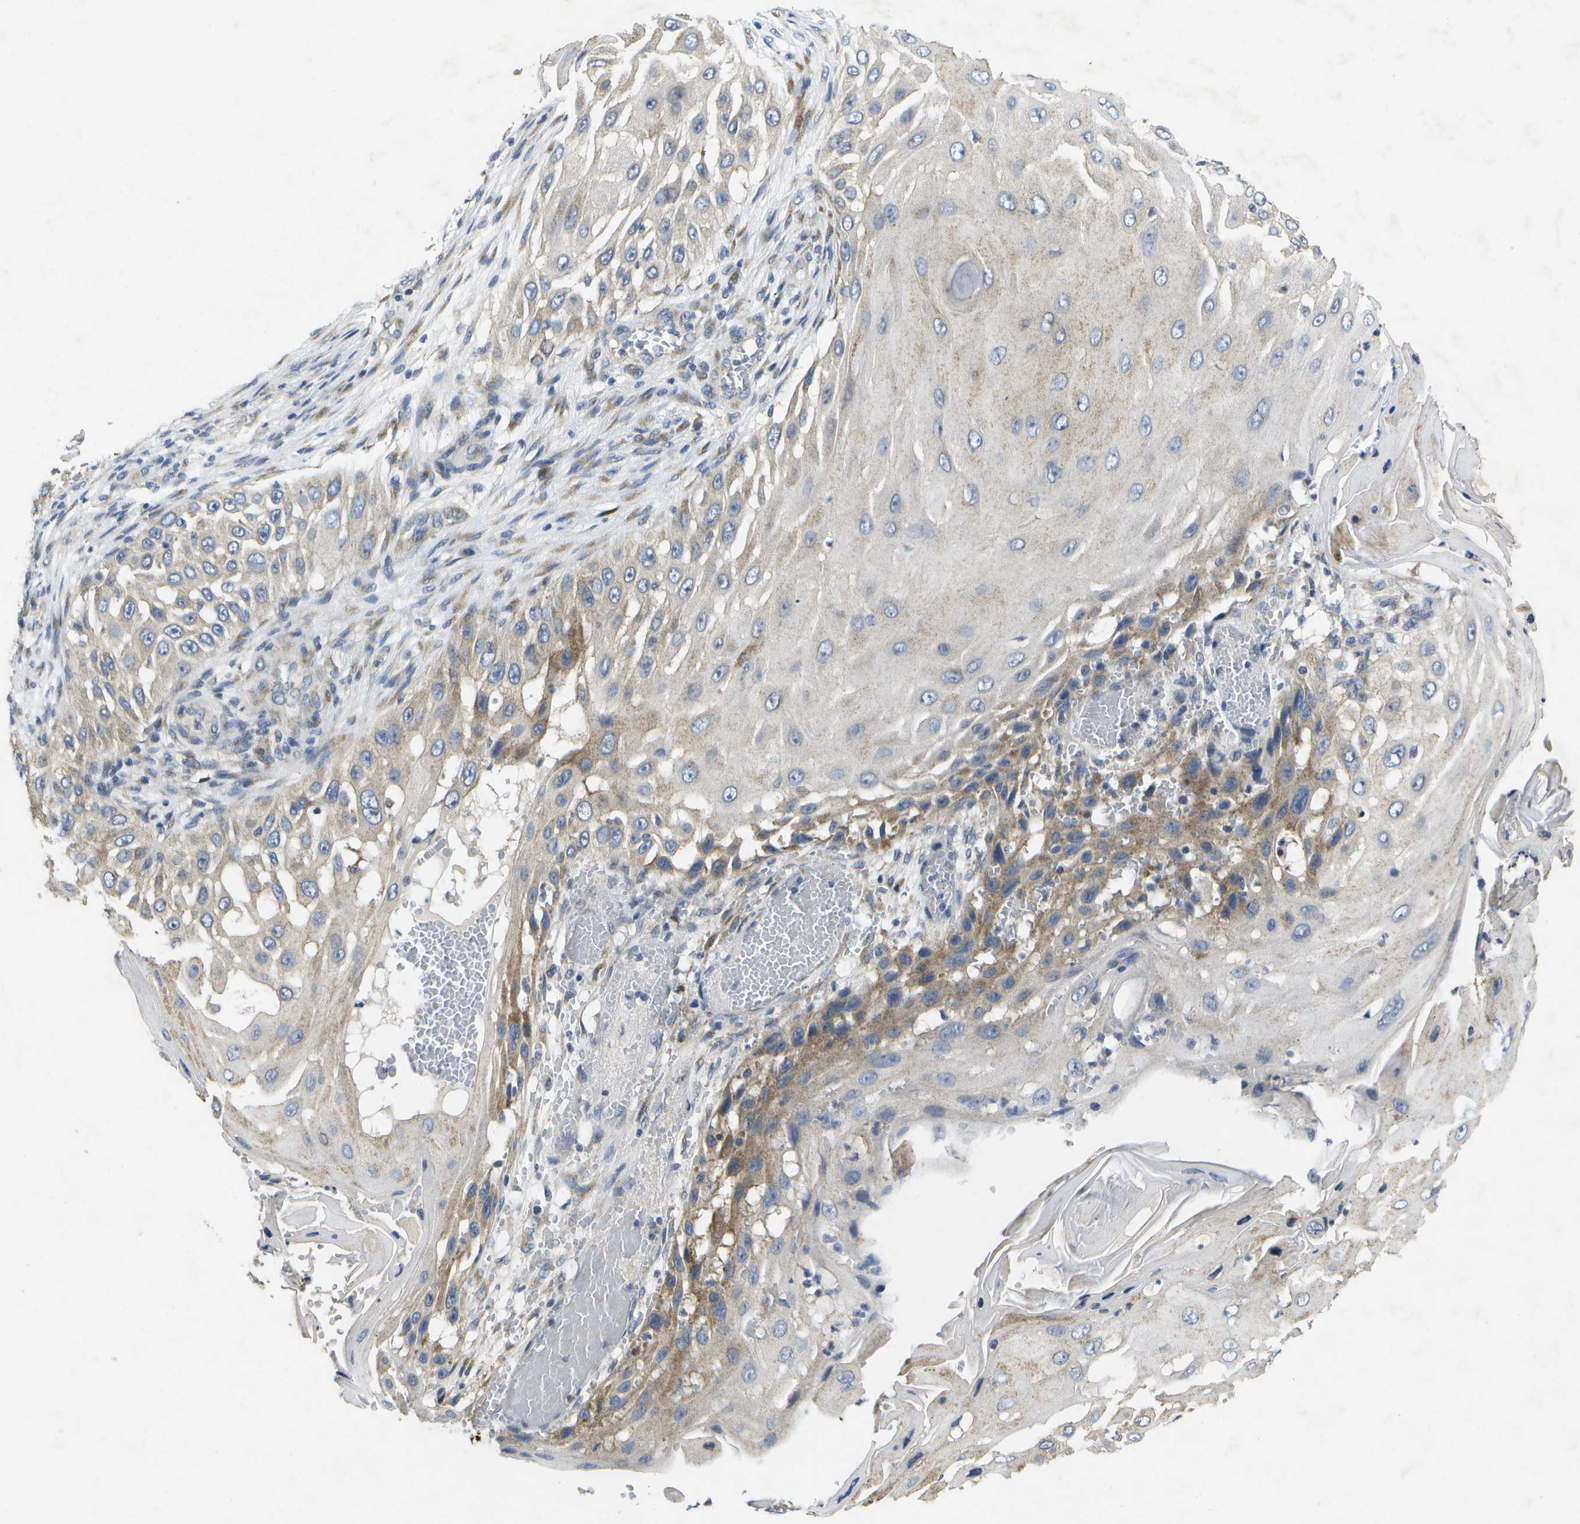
{"staining": {"intensity": "weak", "quantity": "<25%", "location": "cytoplasmic/membranous"}, "tissue": "skin cancer", "cell_type": "Tumor cells", "image_type": "cancer", "snomed": [{"axis": "morphology", "description": "Squamous cell carcinoma, NOS"}, {"axis": "topography", "description": "Skin"}], "caption": "Immunohistochemistry (IHC) micrograph of human skin cancer stained for a protein (brown), which exhibits no expression in tumor cells.", "gene": "KDELR1", "patient": {"sex": "female", "age": 44}}